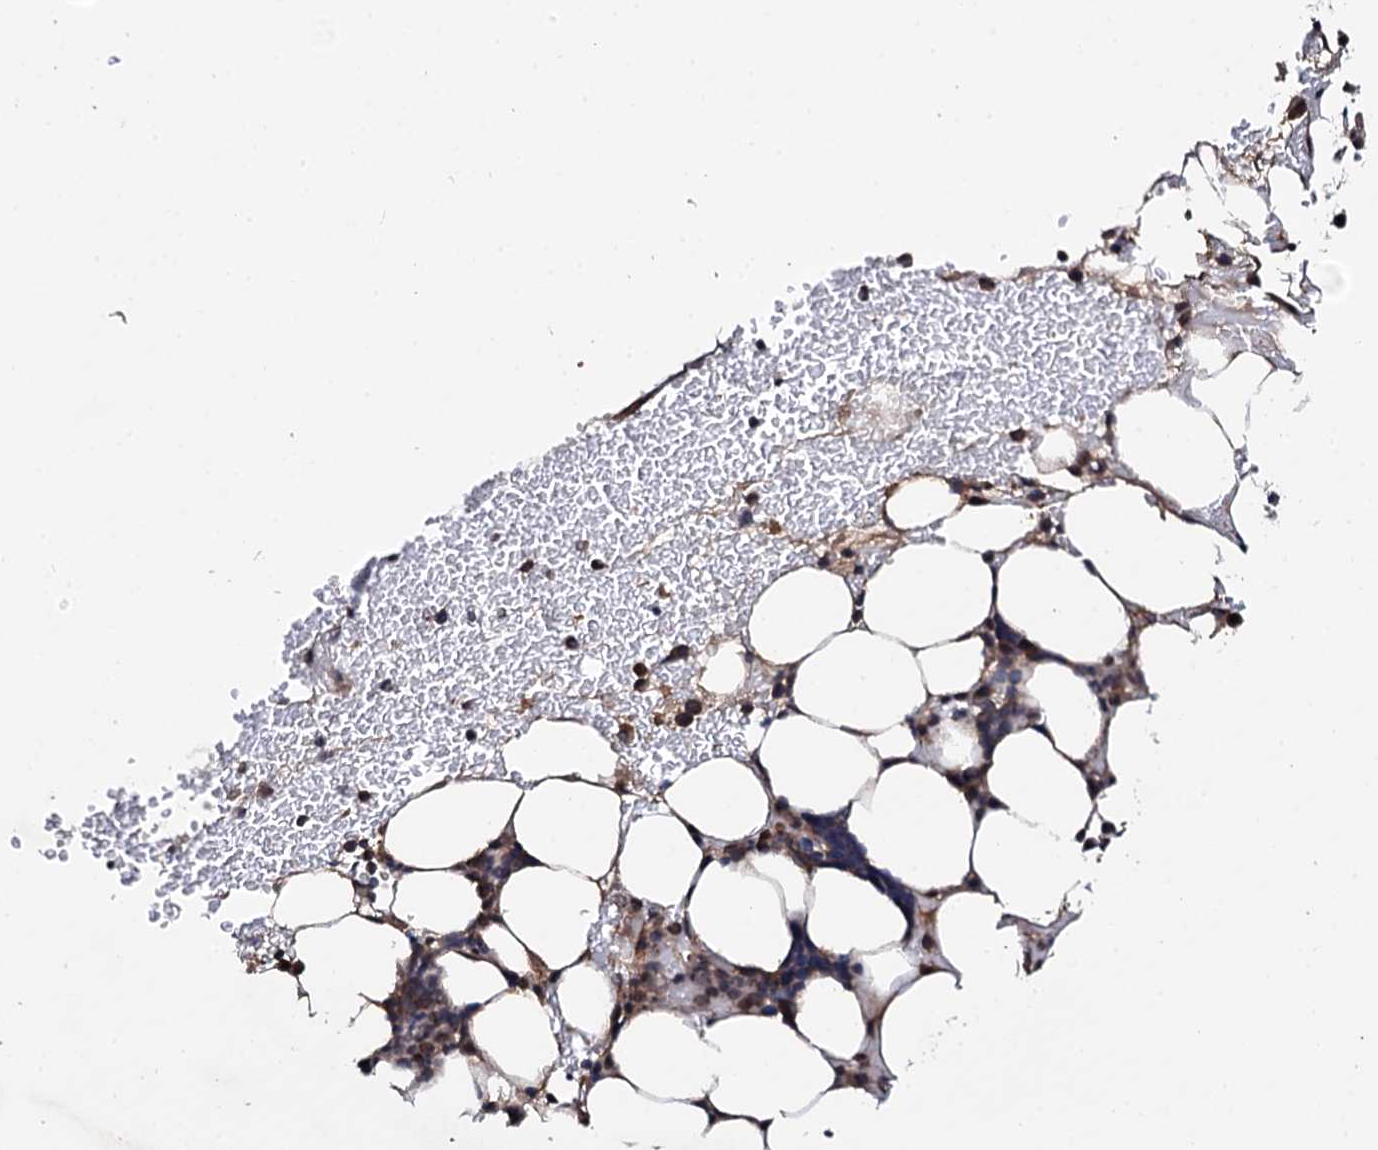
{"staining": {"intensity": "weak", "quantity": "<25%", "location": "cytoplasmic/membranous"}, "tissue": "bone marrow", "cell_type": "Hematopoietic cells", "image_type": "normal", "snomed": [{"axis": "morphology", "description": "Normal tissue, NOS"}, {"axis": "topography", "description": "Bone marrow"}], "caption": "IHC image of benign bone marrow: bone marrow stained with DAB reveals no significant protein staining in hematopoietic cells.", "gene": "FAM111A", "patient": {"sex": "male", "age": 78}}